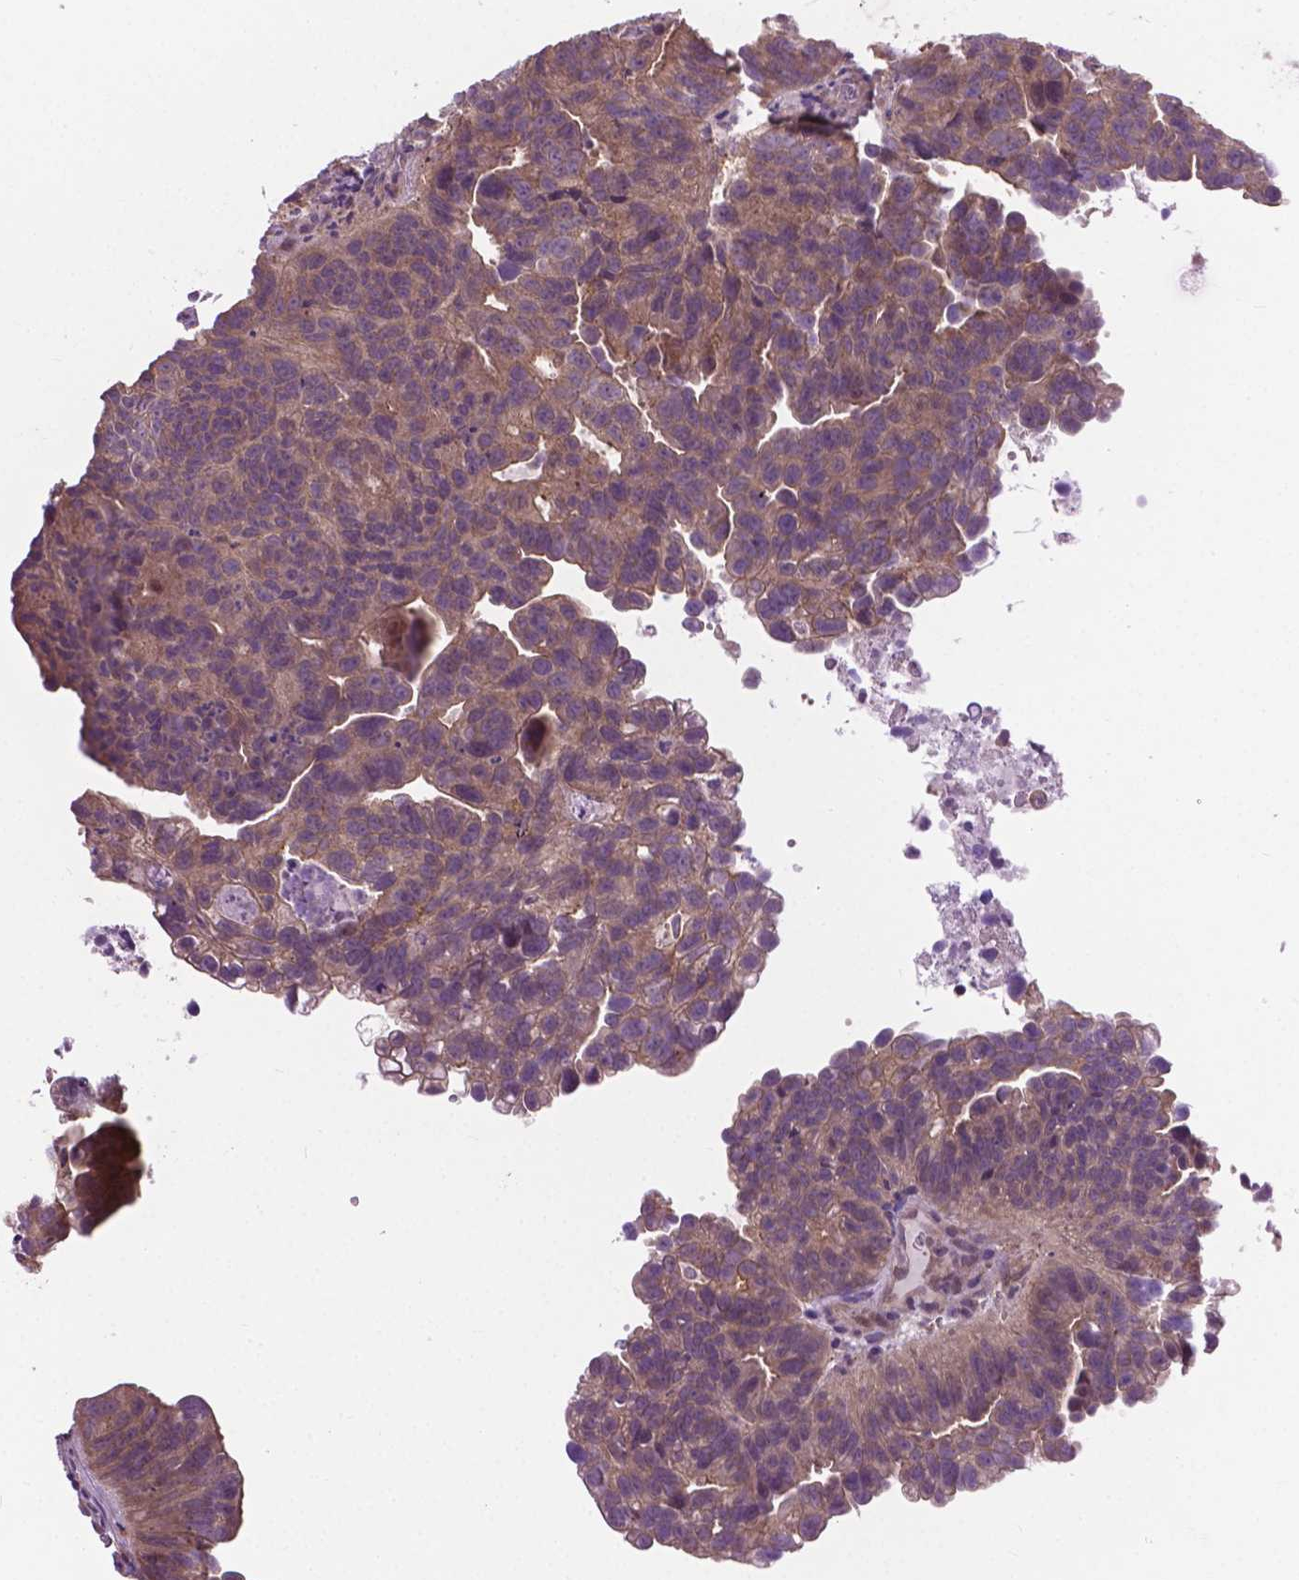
{"staining": {"intensity": "weak", "quantity": "25%-75%", "location": "cytoplasmic/membranous"}, "tissue": "head and neck cancer", "cell_type": "Tumor cells", "image_type": "cancer", "snomed": [{"axis": "morphology", "description": "Adenocarcinoma, NOS"}, {"axis": "topography", "description": "Head-Neck"}], "caption": "Immunohistochemistry histopathology image of neoplastic tissue: adenocarcinoma (head and neck) stained using IHC displays low levels of weak protein expression localized specifically in the cytoplasmic/membranous of tumor cells, appearing as a cytoplasmic/membranous brown color.", "gene": "MZT1", "patient": {"sex": "male", "age": 62}}